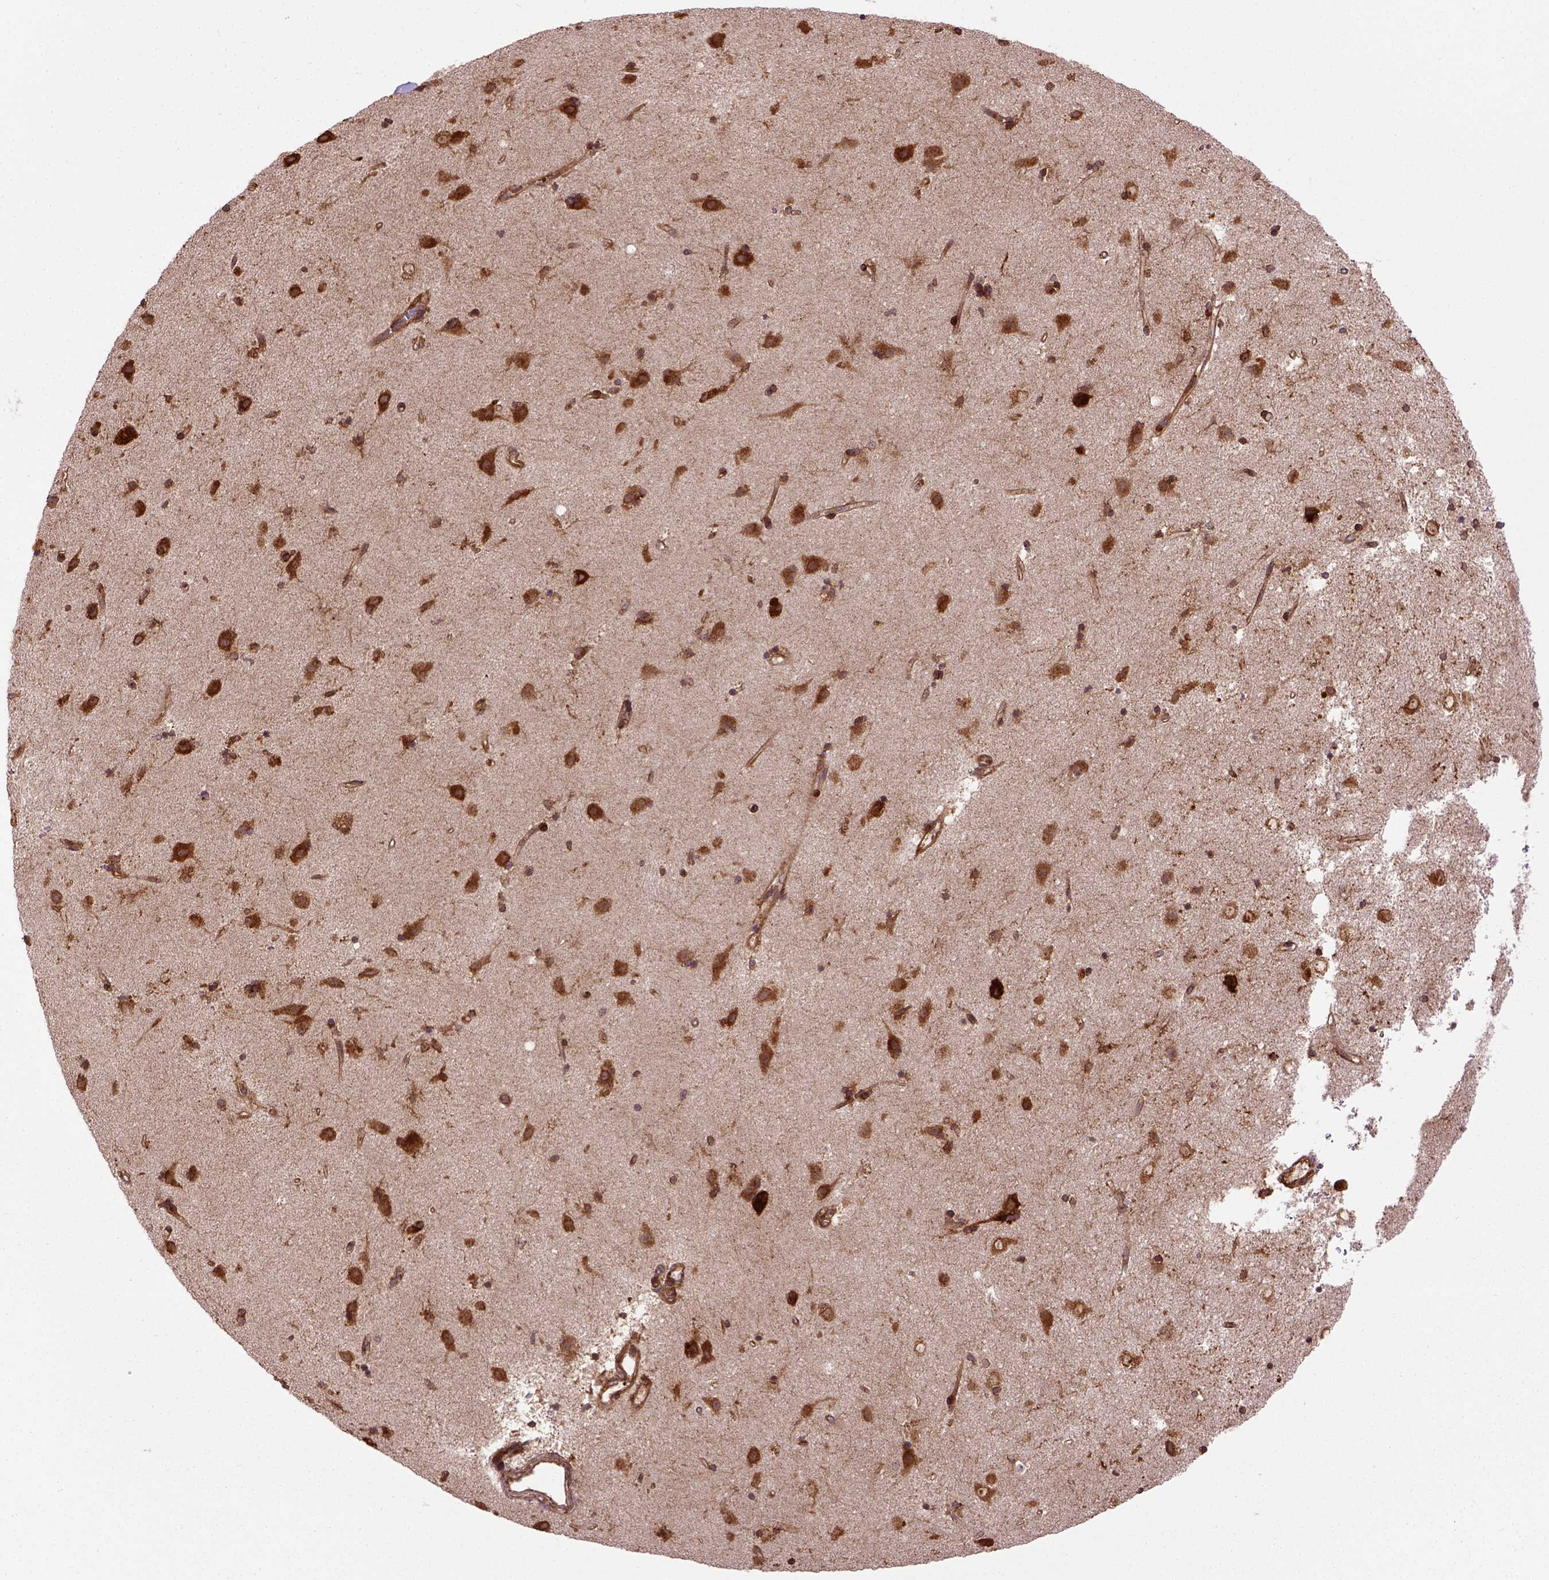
{"staining": {"intensity": "strong", "quantity": ">75%", "location": "cytoplasmic/membranous"}, "tissue": "caudate", "cell_type": "Glial cells", "image_type": "normal", "snomed": [{"axis": "morphology", "description": "Normal tissue, NOS"}, {"axis": "topography", "description": "Lateral ventricle wall"}], "caption": "Approximately >75% of glial cells in unremarkable human caudate display strong cytoplasmic/membranous protein staining as visualized by brown immunohistochemical staining.", "gene": "CAPRIN1", "patient": {"sex": "female", "age": 71}}